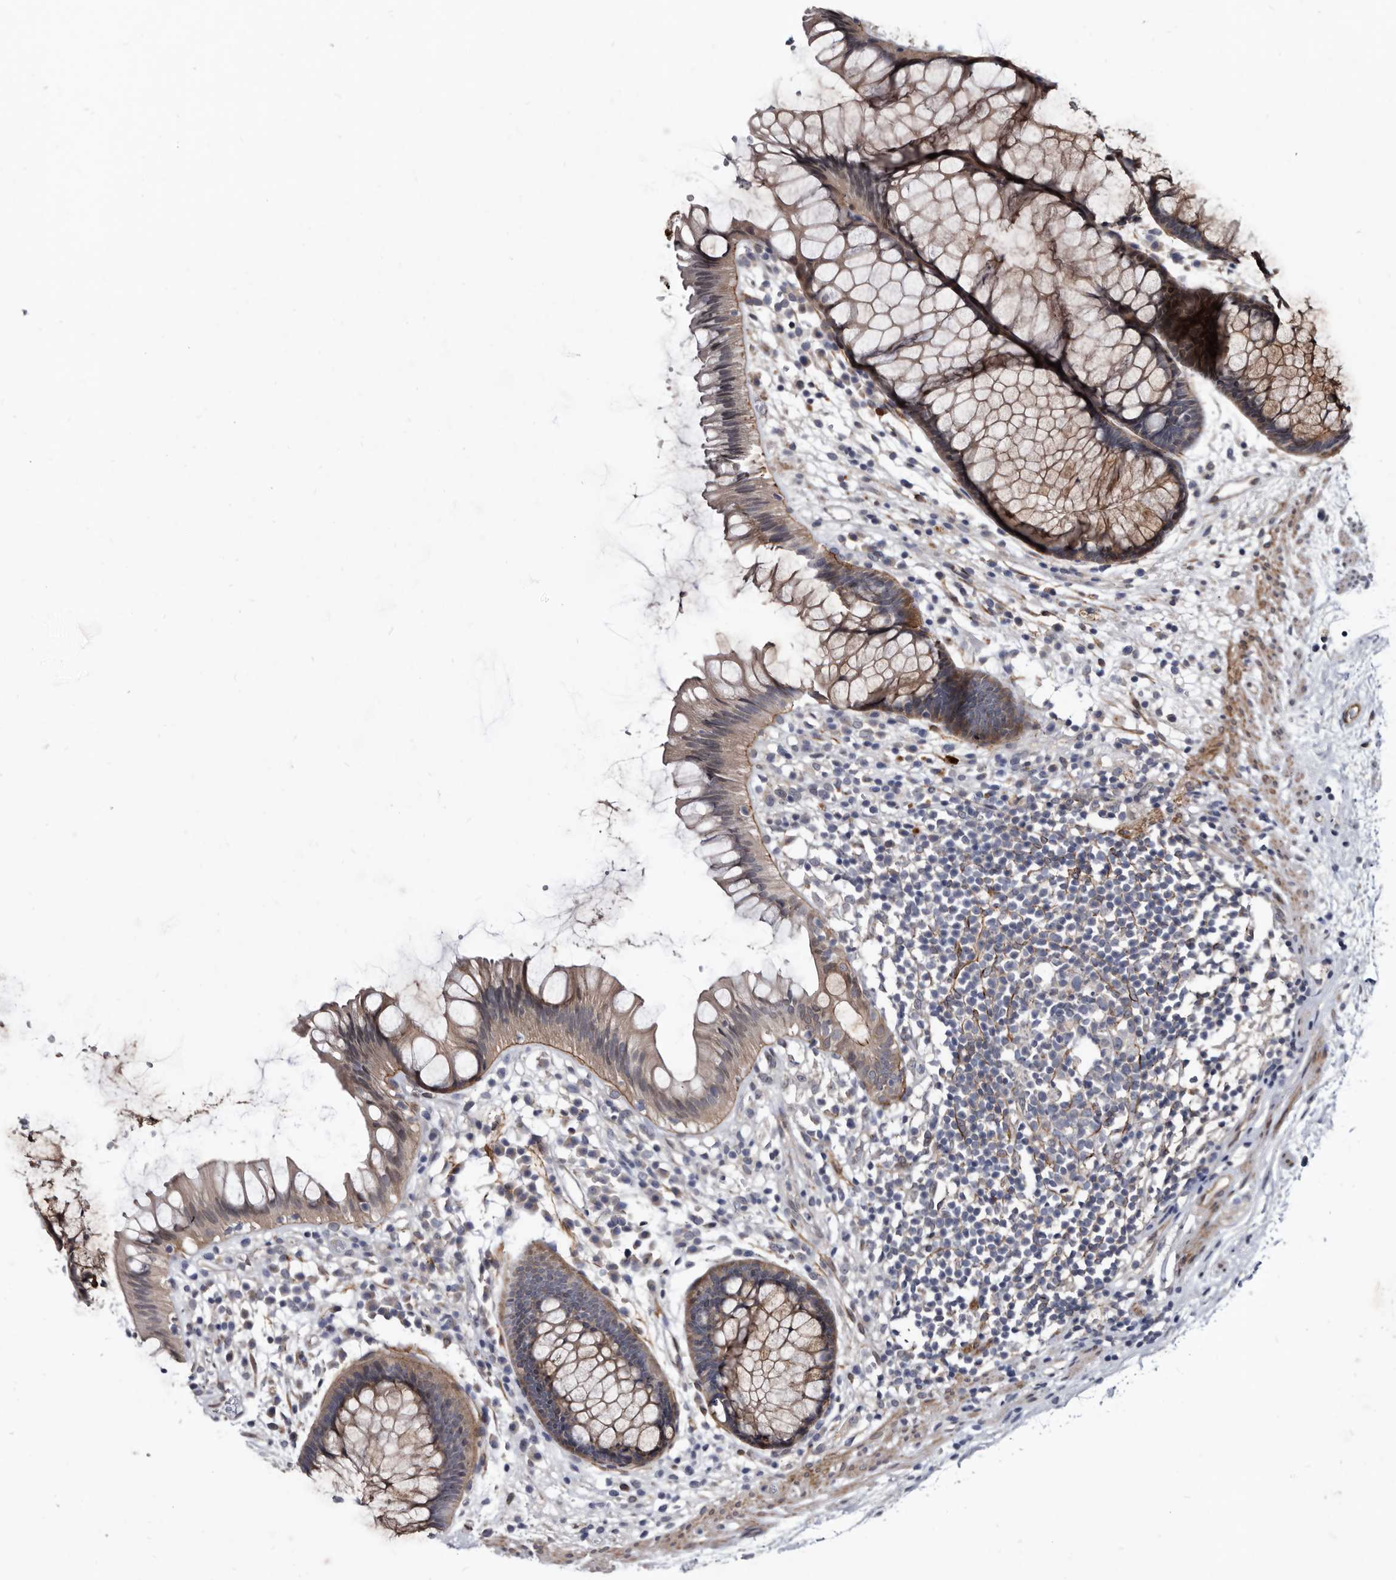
{"staining": {"intensity": "weak", "quantity": ">75%", "location": "cytoplasmic/membranous"}, "tissue": "rectum", "cell_type": "Glandular cells", "image_type": "normal", "snomed": [{"axis": "morphology", "description": "Normal tissue, NOS"}, {"axis": "topography", "description": "Rectum"}], "caption": "A high-resolution micrograph shows immunohistochemistry (IHC) staining of benign rectum, which displays weak cytoplasmic/membranous staining in approximately >75% of glandular cells. (DAB IHC with brightfield microscopy, high magnification).", "gene": "PROM1", "patient": {"sex": "male", "age": 51}}